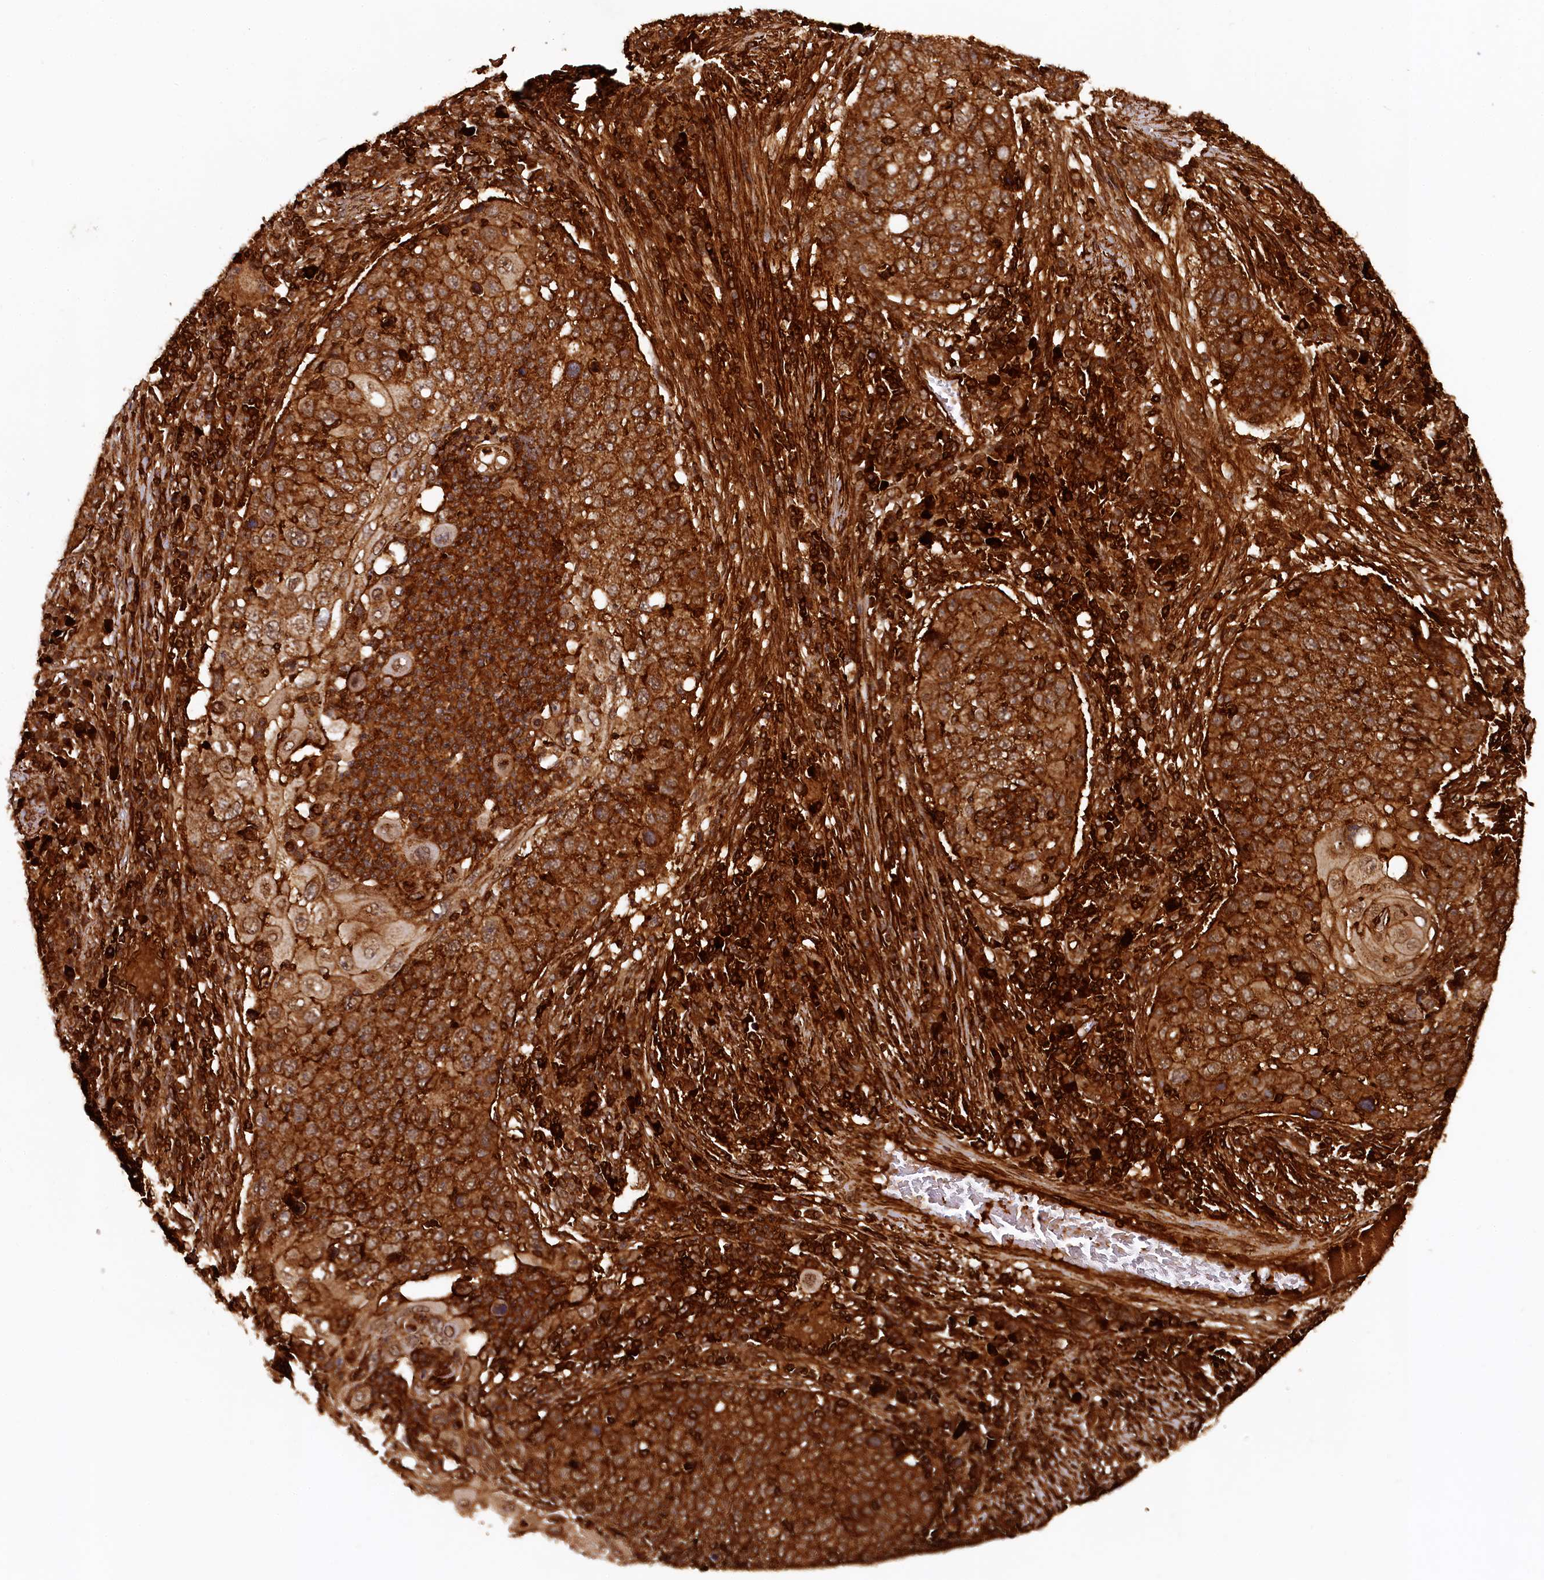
{"staining": {"intensity": "strong", "quantity": ">75%", "location": "cytoplasmic/membranous"}, "tissue": "lung cancer", "cell_type": "Tumor cells", "image_type": "cancer", "snomed": [{"axis": "morphology", "description": "Squamous cell carcinoma, NOS"}, {"axis": "topography", "description": "Lung"}], "caption": "About >75% of tumor cells in lung squamous cell carcinoma exhibit strong cytoplasmic/membranous protein positivity as visualized by brown immunohistochemical staining.", "gene": "STUB1", "patient": {"sex": "female", "age": 63}}